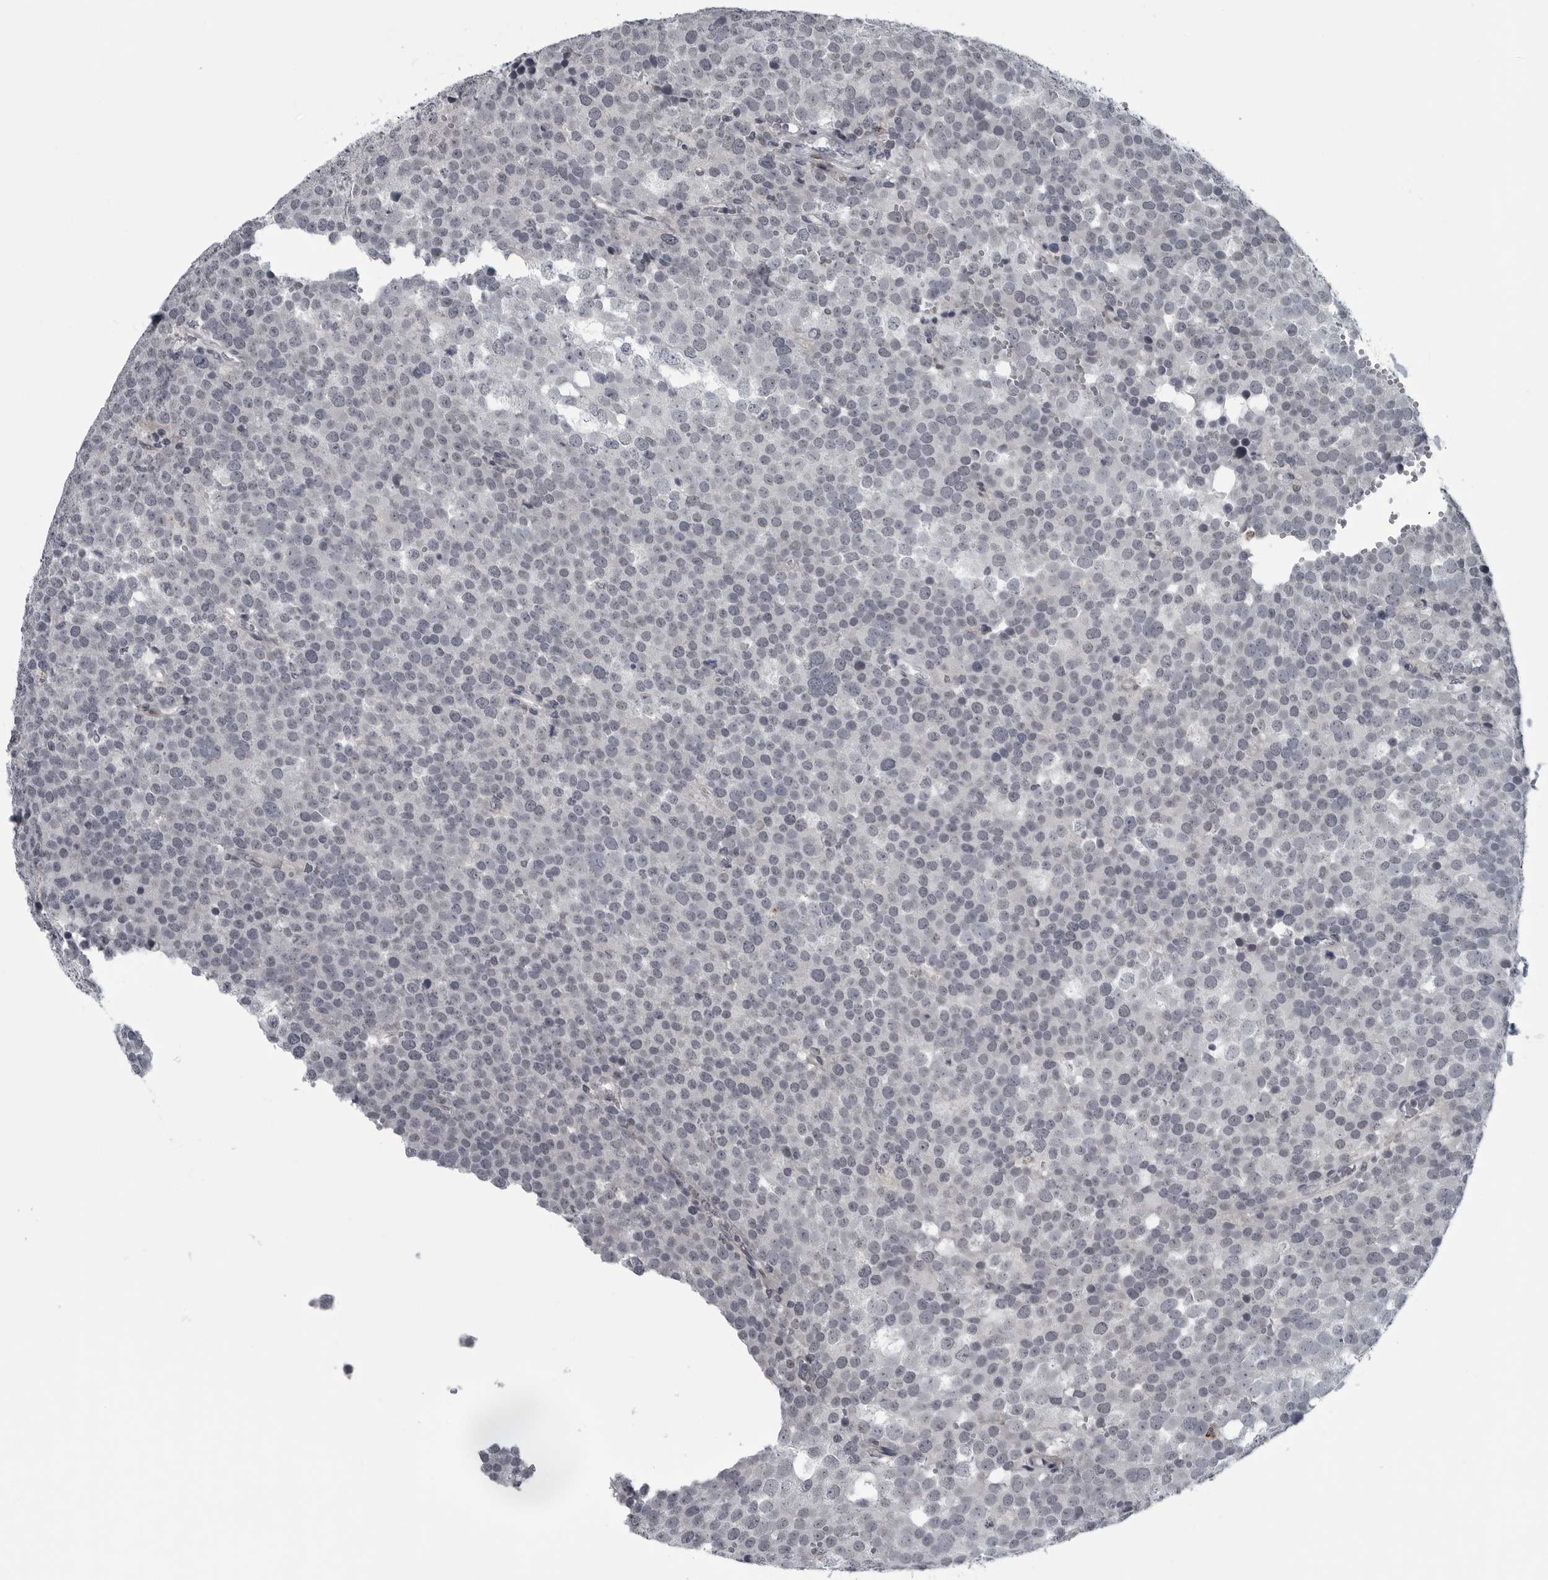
{"staining": {"intensity": "negative", "quantity": "none", "location": "none"}, "tissue": "testis cancer", "cell_type": "Tumor cells", "image_type": "cancer", "snomed": [{"axis": "morphology", "description": "Seminoma, NOS"}, {"axis": "topography", "description": "Testis"}], "caption": "Tumor cells show no significant staining in testis cancer (seminoma).", "gene": "LYSMD1", "patient": {"sex": "male", "age": 71}}